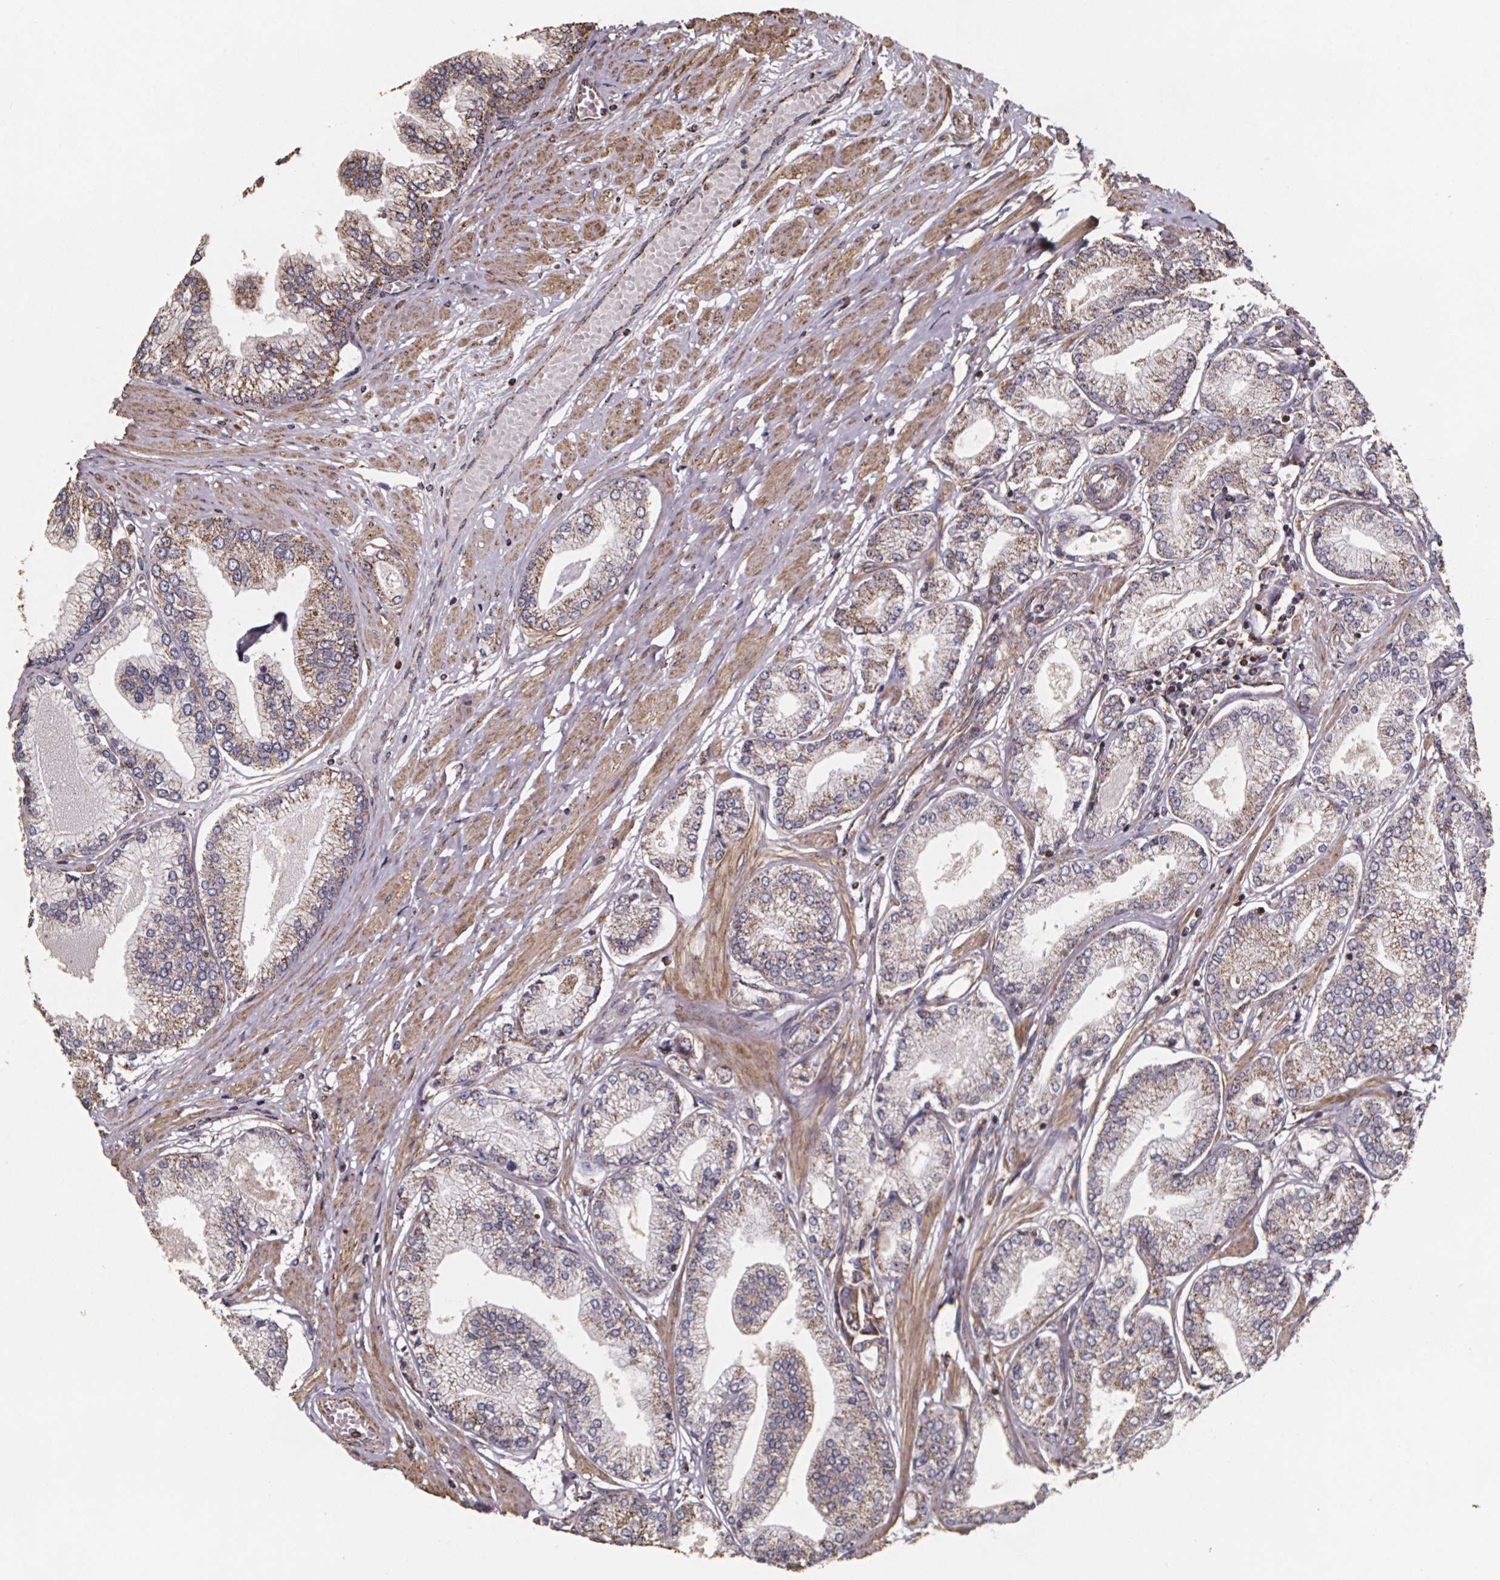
{"staining": {"intensity": "moderate", "quantity": ">75%", "location": "cytoplasmic/membranous"}, "tissue": "prostate cancer", "cell_type": "Tumor cells", "image_type": "cancer", "snomed": [{"axis": "morphology", "description": "Adenocarcinoma, Low grade"}, {"axis": "topography", "description": "Prostate"}], "caption": "Tumor cells display moderate cytoplasmic/membranous staining in about >75% of cells in prostate adenocarcinoma (low-grade).", "gene": "SLC35D2", "patient": {"sex": "male", "age": 55}}